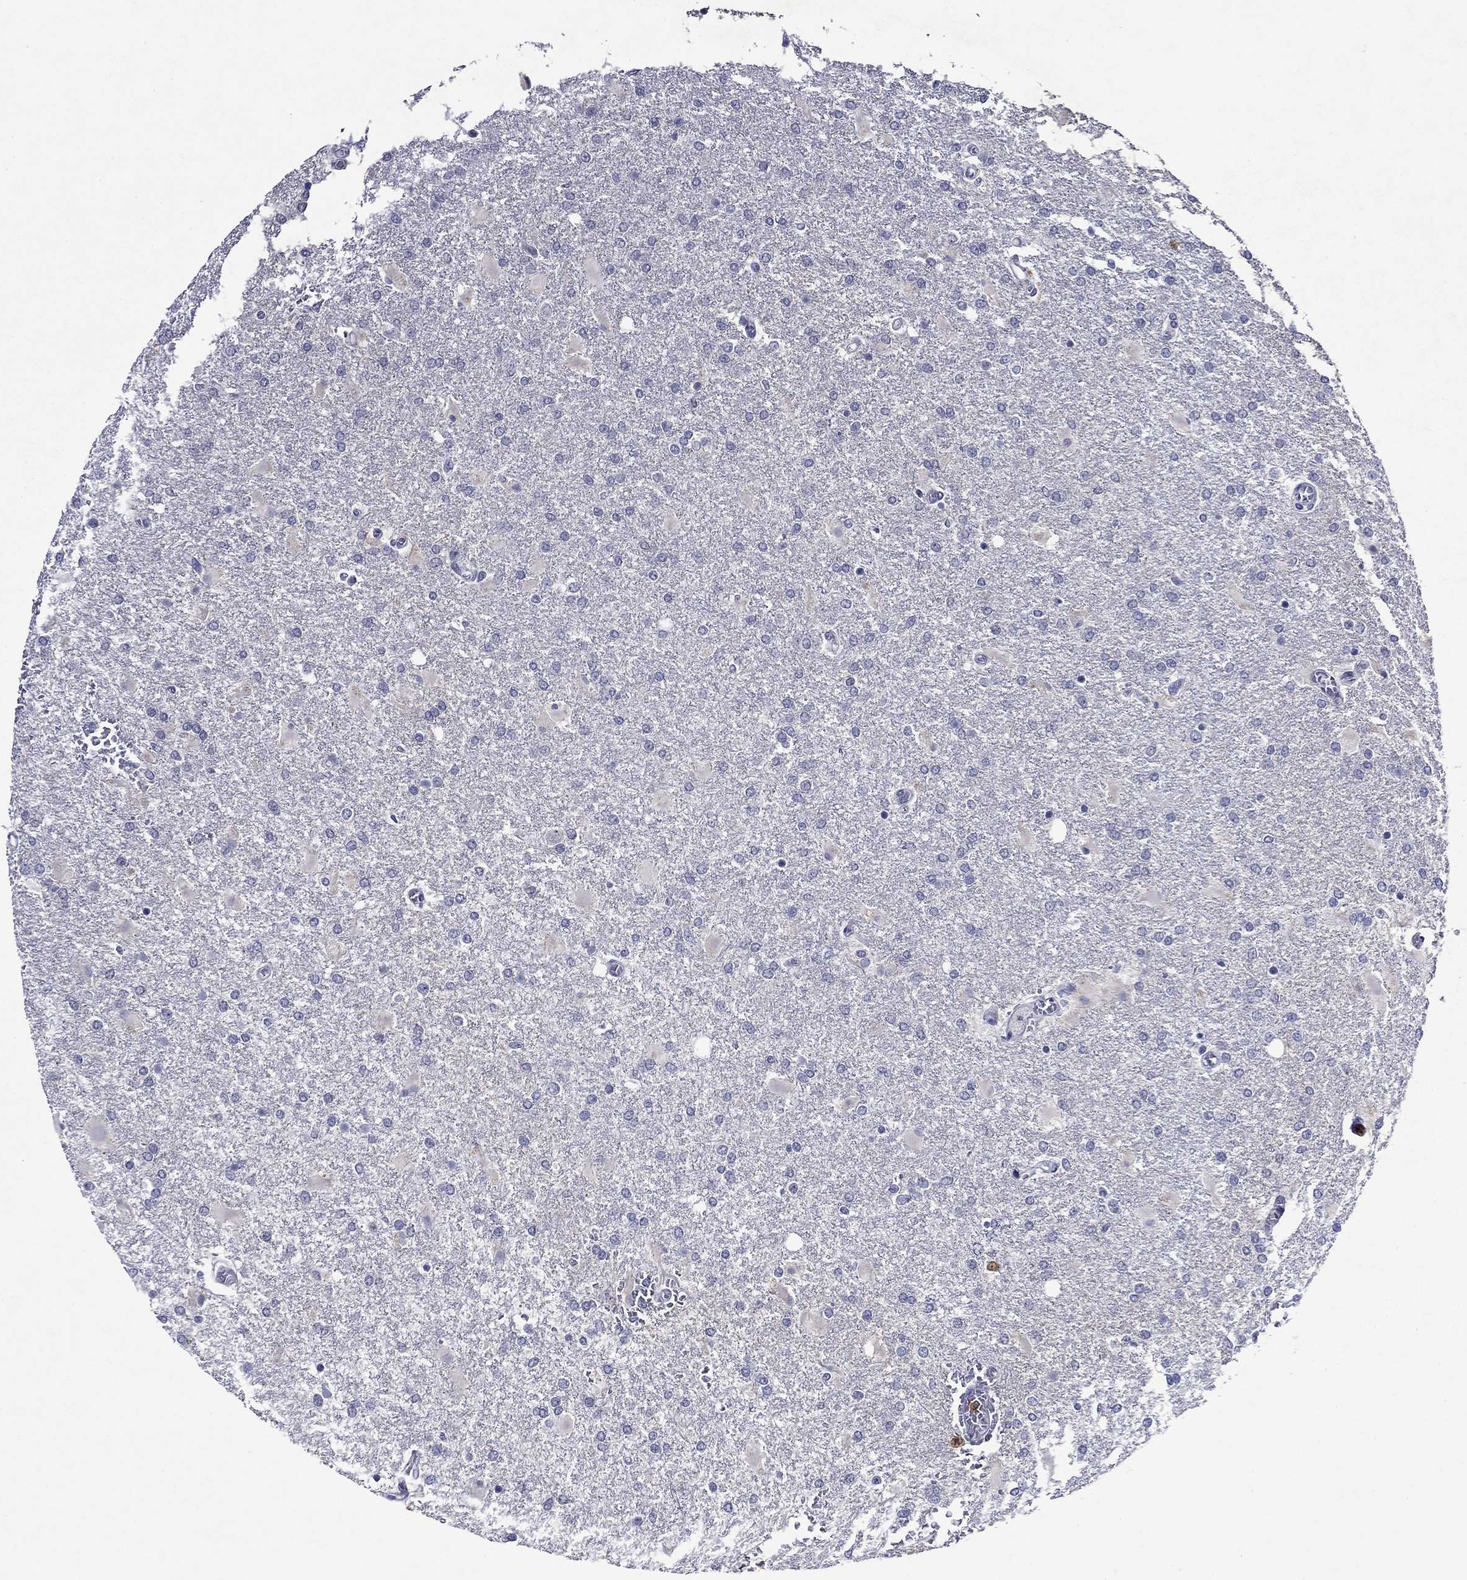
{"staining": {"intensity": "negative", "quantity": "none", "location": "none"}, "tissue": "glioma", "cell_type": "Tumor cells", "image_type": "cancer", "snomed": [{"axis": "morphology", "description": "Glioma, malignant, High grade"}, {"axis": "topography", "description": "Cerebral cortex"}], "caption": "Immunohistochemistry of human malignant high-grade glioma shows no staining in tumor cells.", "gene": "IRF5", "patient": {"sex": "male", "age": 79}}